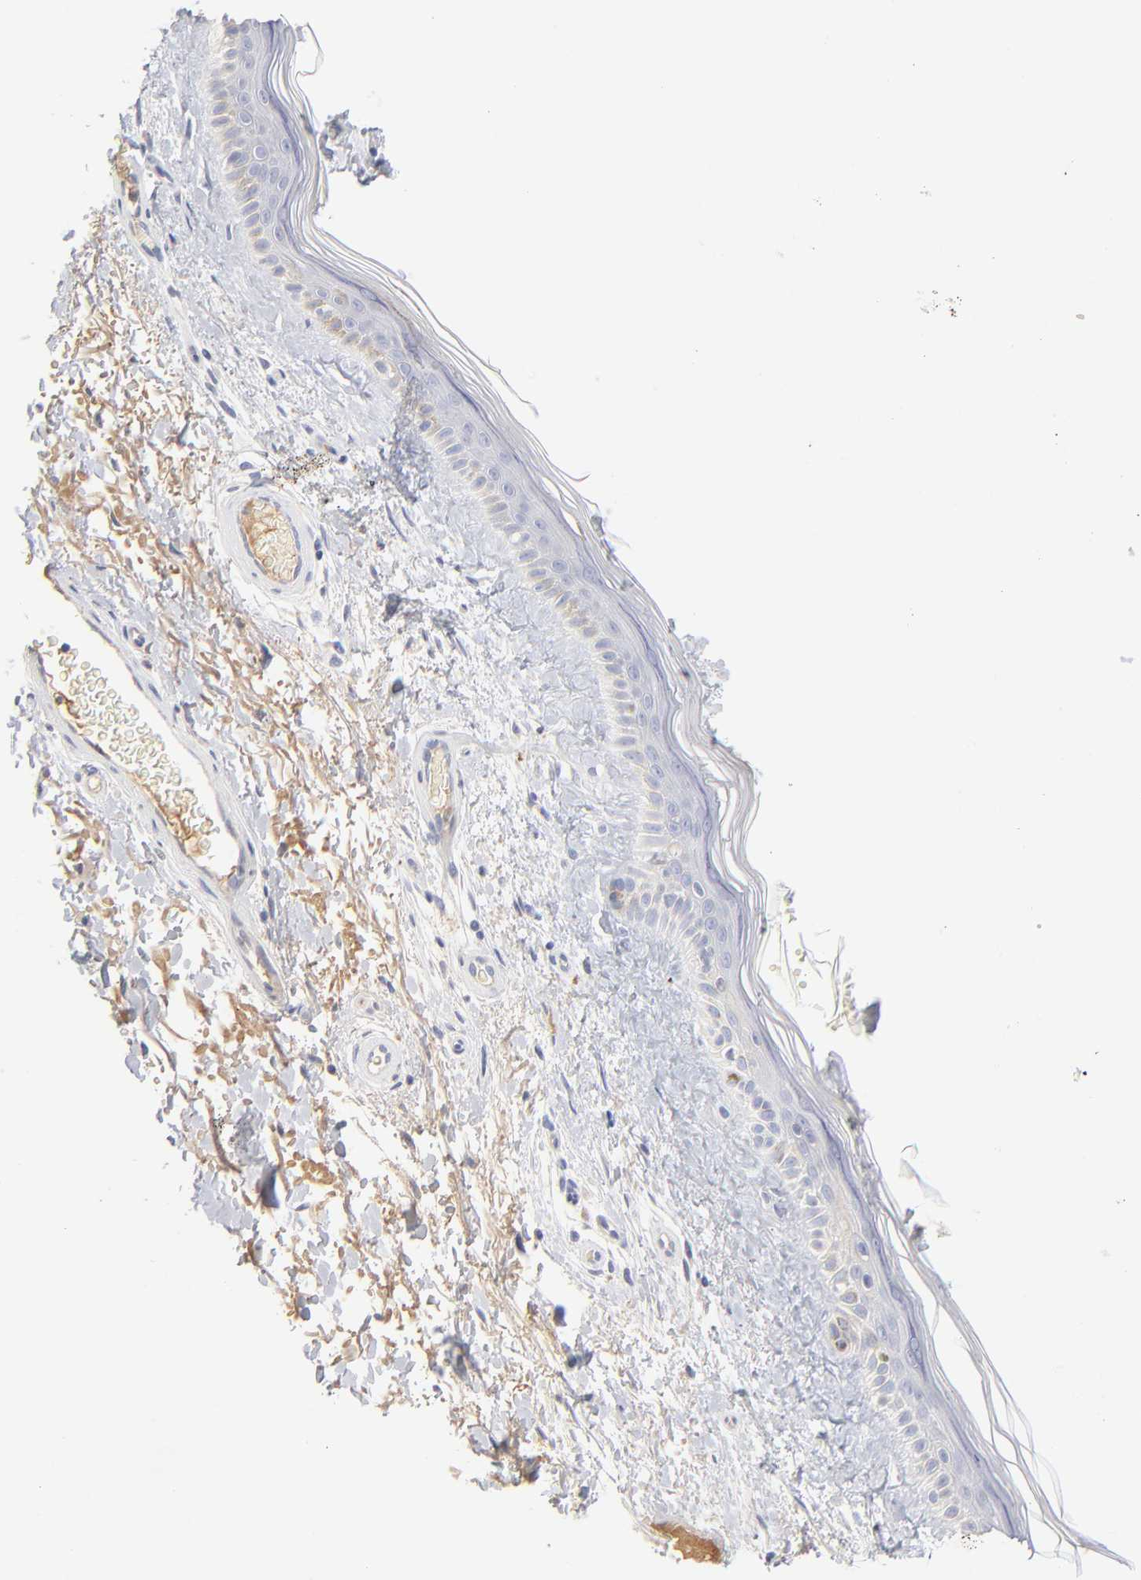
{"staining": {"intensity": "negative", "quantity": "none", "location": "none"}, "tissue": "skin", "cell_type": "Fibroblasts", "image_type": "normal", "snomed": [{"axis": "morphology", "description": "Normal tissue, NOS"}, {"axis": "topography", "description": "Skin"}], "caption": "DAB (3,3'-diaminobenzidine) immunohistochemical staining of unremarkable human skin shows no significant expression in fibroblasts.", "gene": "F12", "patient": {"sex": "male", "age": 63}}